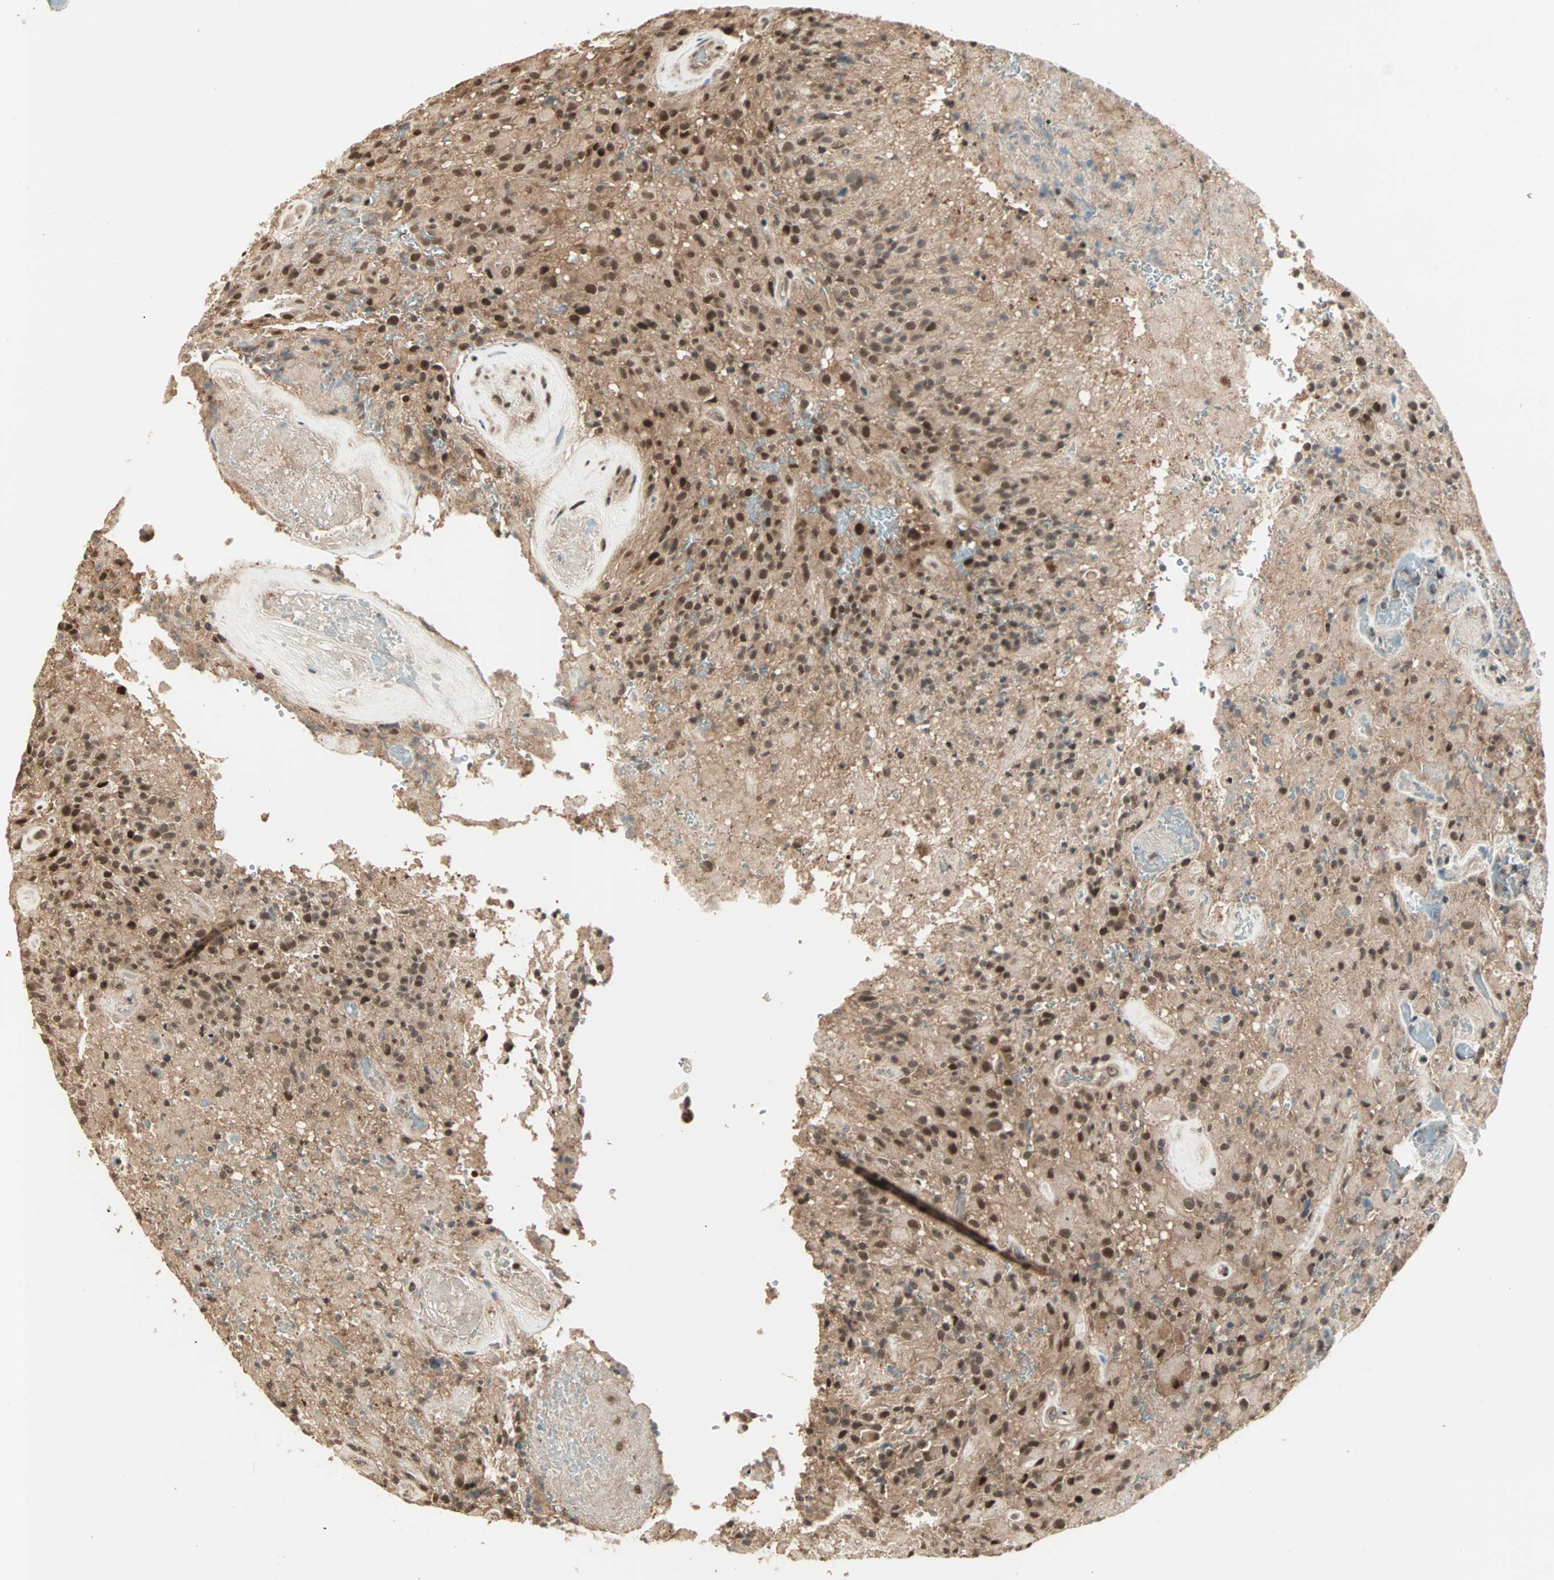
{"staining": {"intensity": "moderate", "quantity": ">75%", "location": "nuclear"}, "tissue": "glioma", "cell_type": "Tumor cells", "image_type": "cancer", "snomed": [{"axis": "morphology", "description": "Glioma, malignant, High grade"}, {"axis": "topography", "description": "Brain"}], "caption": "Protein expression by immunohistochemistry (IHC) reveals moderate nuclear expression in approximately >75% of tumor cells in malignant high-grade glioma. The protein is stained brown, and the nuclei are stained in blue (DAB (3,3'-diaminobenzidine) IHC with brightfield microscopy, high magnification).", "gene": "ZNF701", "patient": {"sex": "male", "age": 71}}